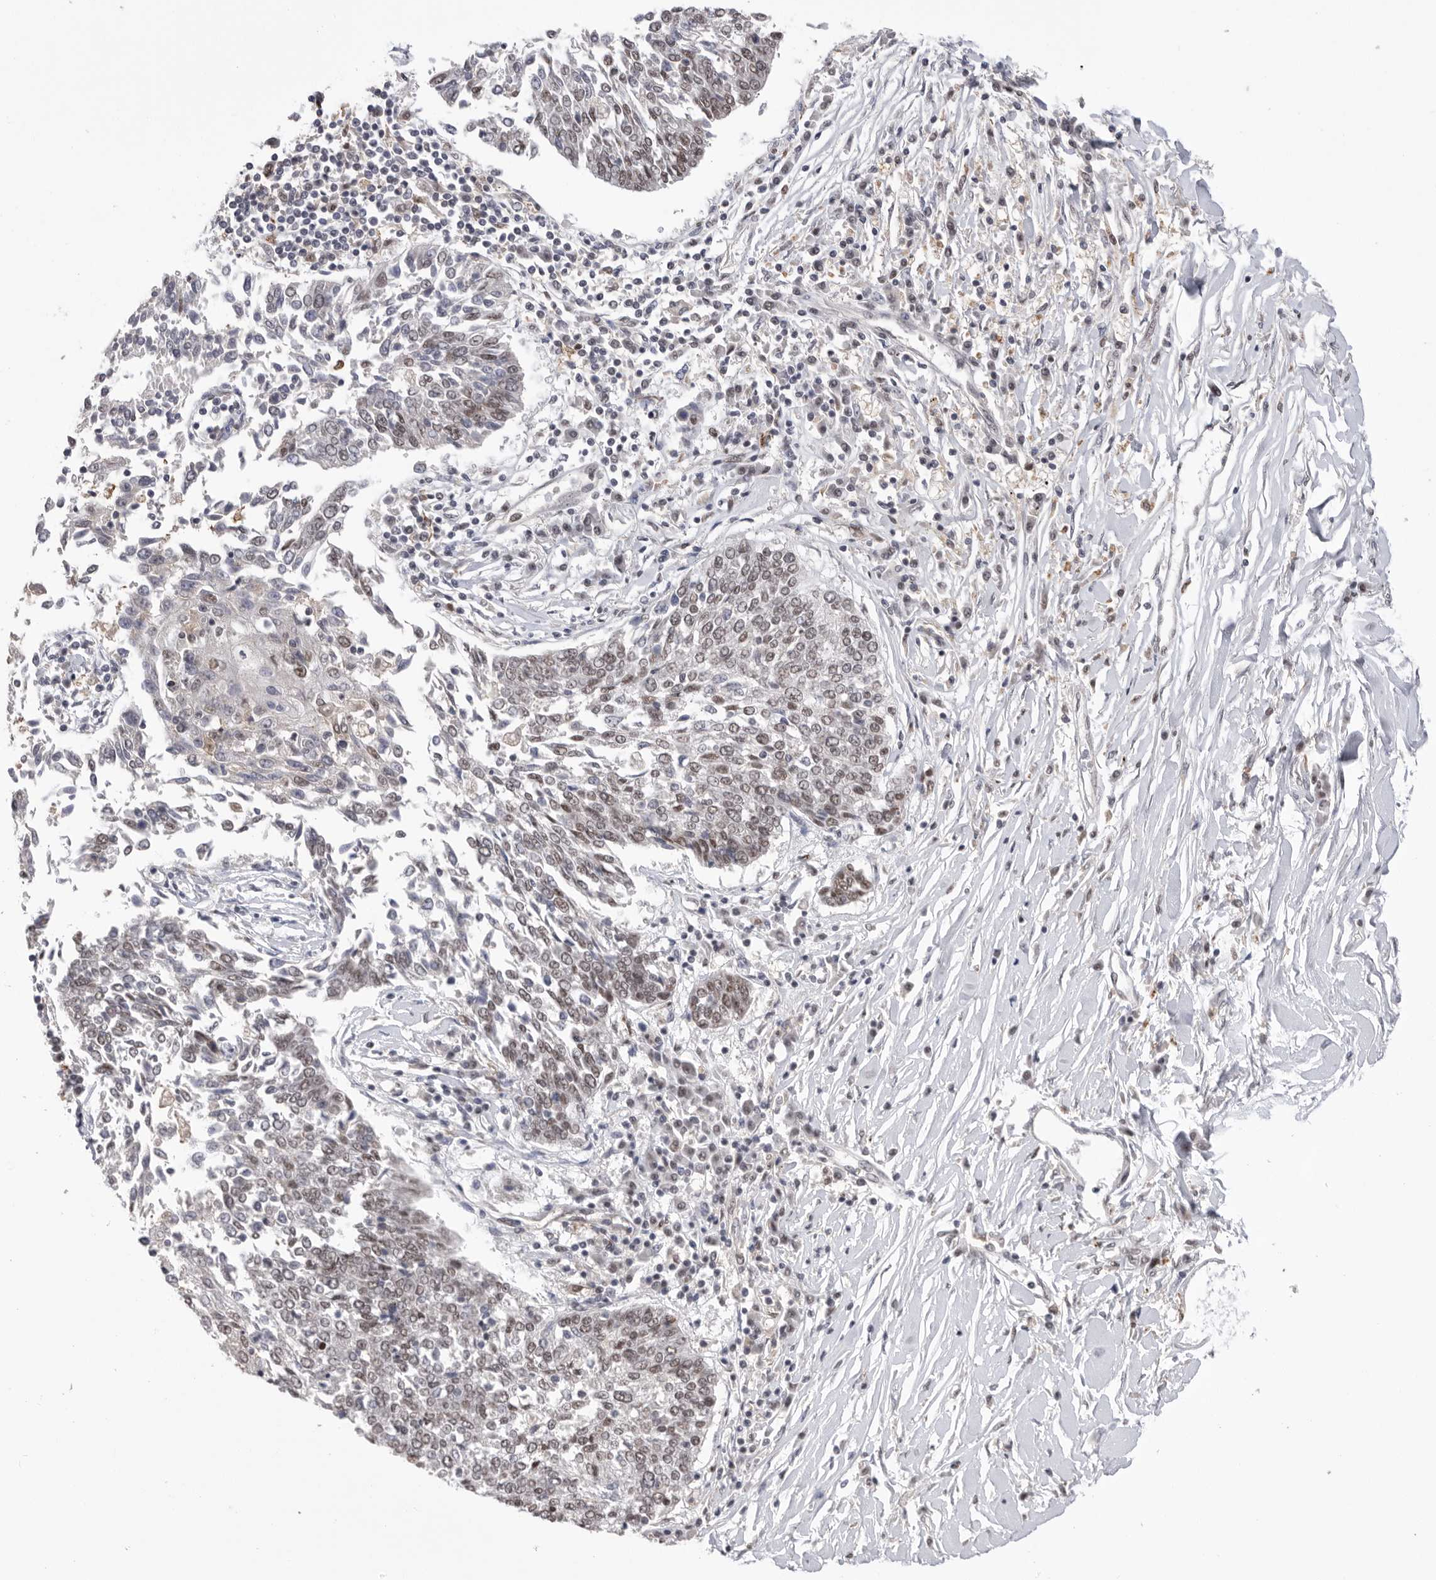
{"staining": {"intensity": "weak", "quantity": ">75%", "location": "nuclear"}, "tissue": "lung cancer", "cell_type": "Tumor cells", "image_type": "cancer", "snomed": [{"axis": "morphology", "description": "Normal tissue, NOS"}, {"axis": "morphology", "description": "Squamous cell carcinoma, NOS"}, {"axis": "topography", "description": "Cartilage tissue"}, {"axis": "topography", "description": "Bronchus"}, {"axis": "topography", "description": "Lung"}, {"axis": "topography", "description": "Peripheral nerve tissue"}], "caption": "Weak nuclear staining for a protein is present in about >75% of tumor cells of lung squamous cell carcinoma using immunohistochemistry (IHC).", "gene": "BCLAF3", "patient": {"sex": "female", "age": 49}}